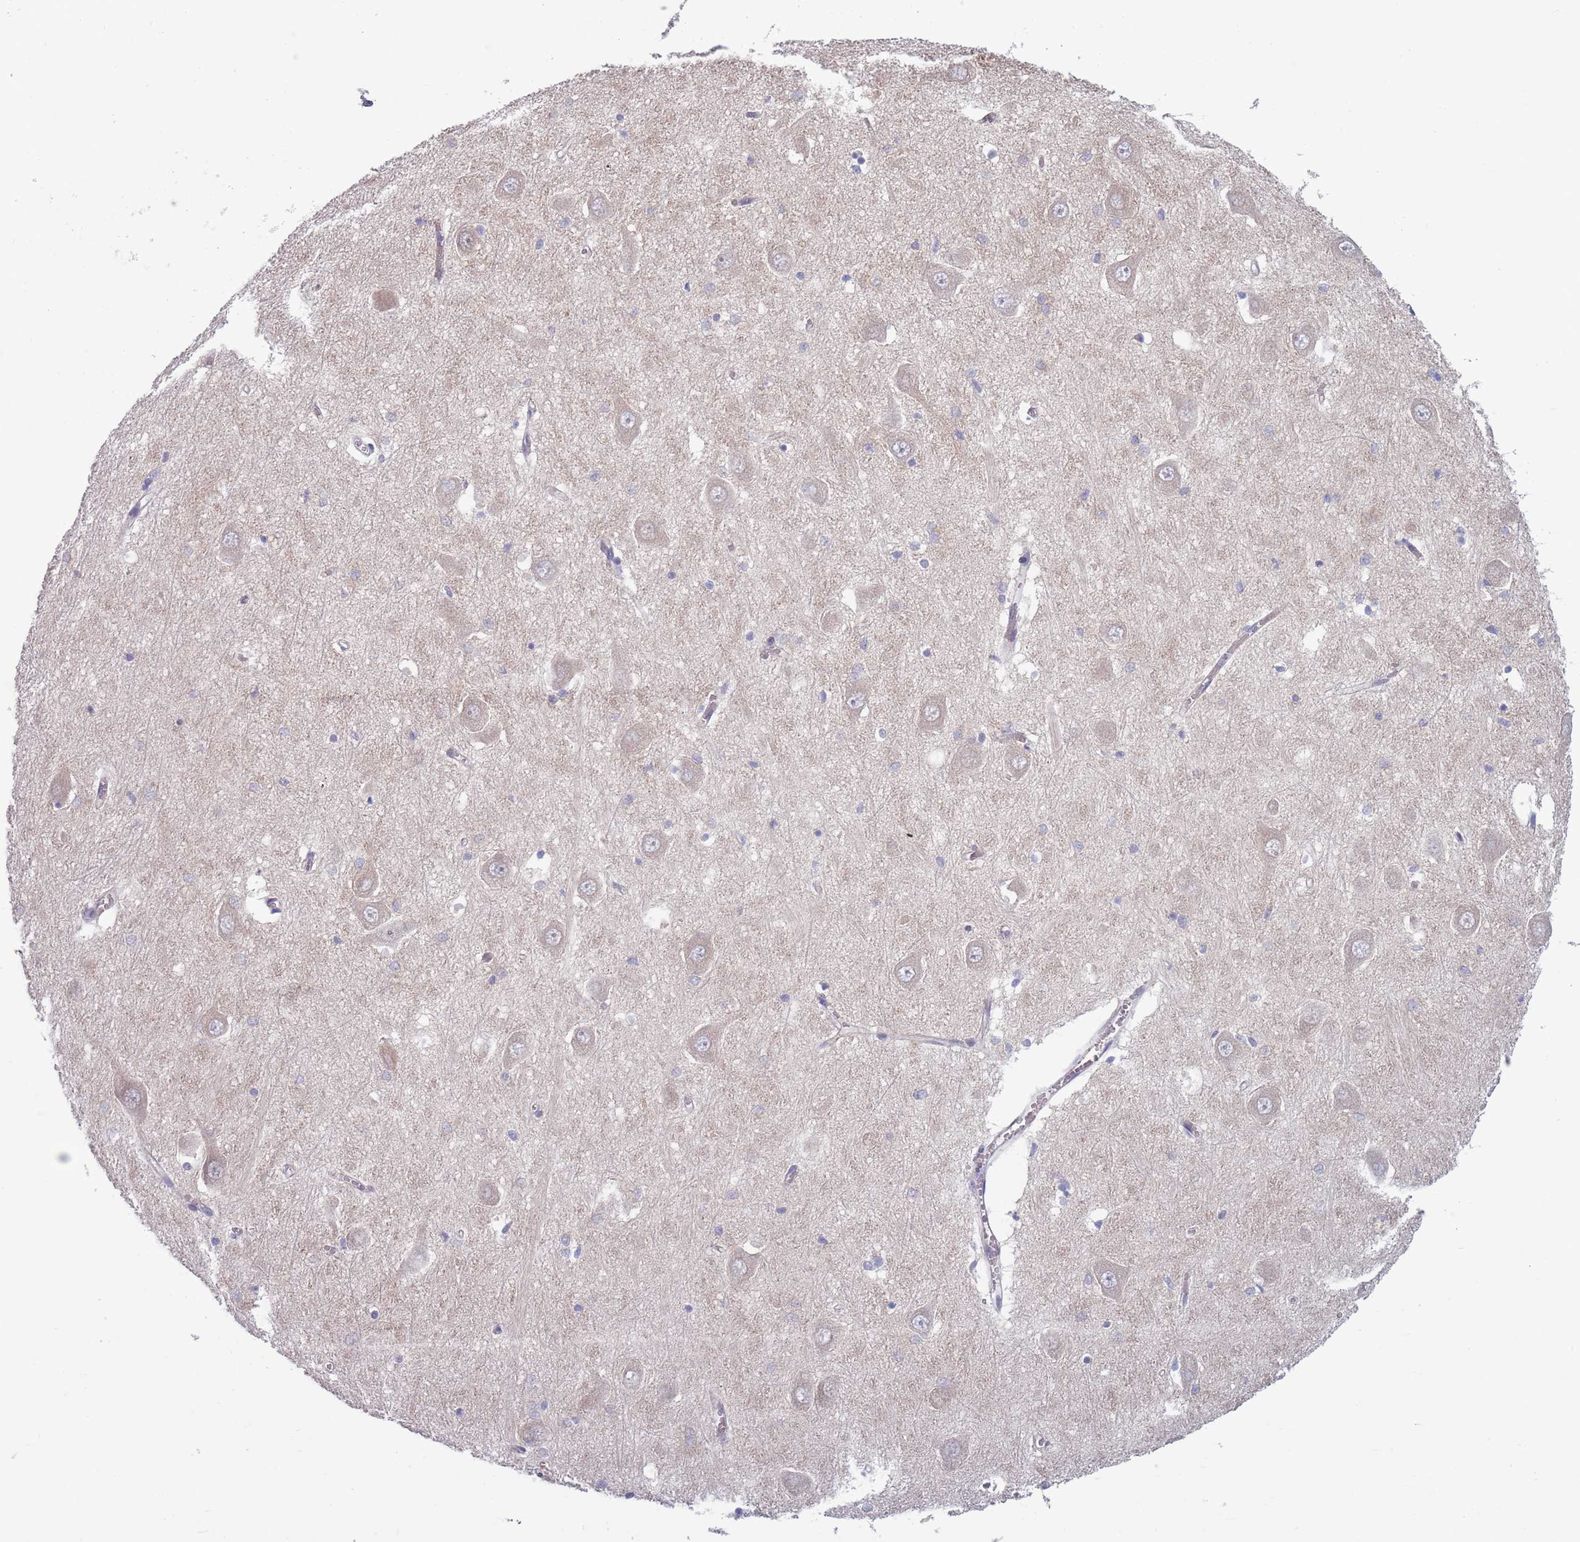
{"staining": {"intensity": "negative", "quantity": "none", "location": "none"}, "tissue": "hippocampus", "cell_type": "Glial cells", "image_type": "normal", "snomed": [{"axis": "morphology", "description": "Normal tissue, NOS"}, {"axis": "topography", "description": "Hippocampus"}], "caption": "This photomicrograph is of benign hippocampus stained with IHC to label a protein in brown with the nuclei are counter-stained blue. There is no positivity in glial cells.", "gene": "TYW1B", "patient": {"sex": "male", "age": 70}}